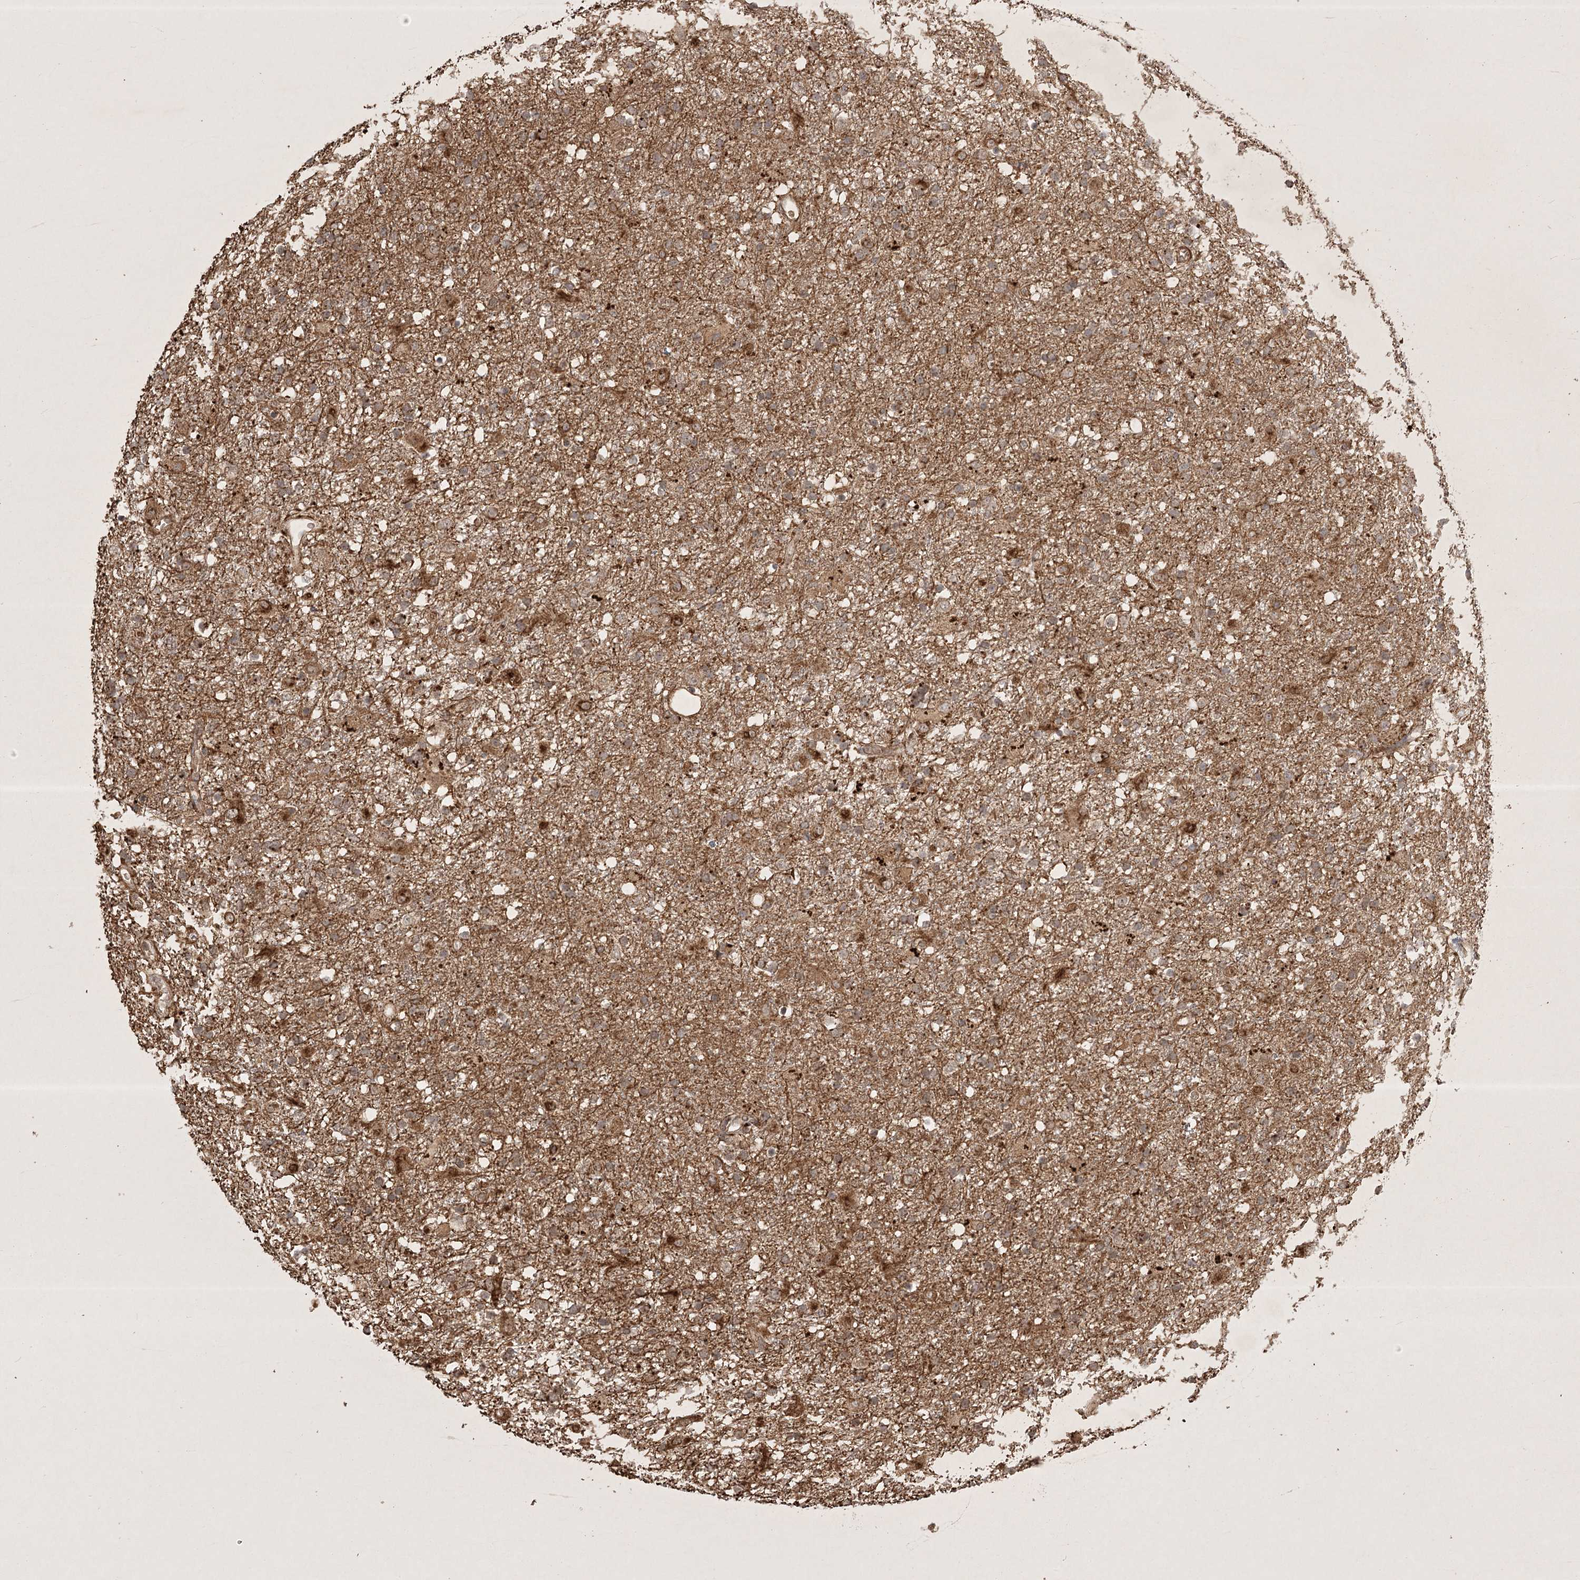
{"staining": {"intensity": "moderate", "quantity": ">75%", "location": "cytoplasmic/membranous"}, "tissue": "glioma", "cell_type": "Tumor cells", "image_type": "cancer", "snomed": [{"axis": "morphology", "description": "Glioma, malignant, Low grade"}, {"axis": "topography", "description": "Brain"}], "caption": "Human malignant glioma (low-grade) stained with a brown dye displays moderate cytoplasmic/membranous positive positivity in about >75% of tumor cells.", "gene": "ARL13A", "patient": {"sex": "male", "age": 65}}